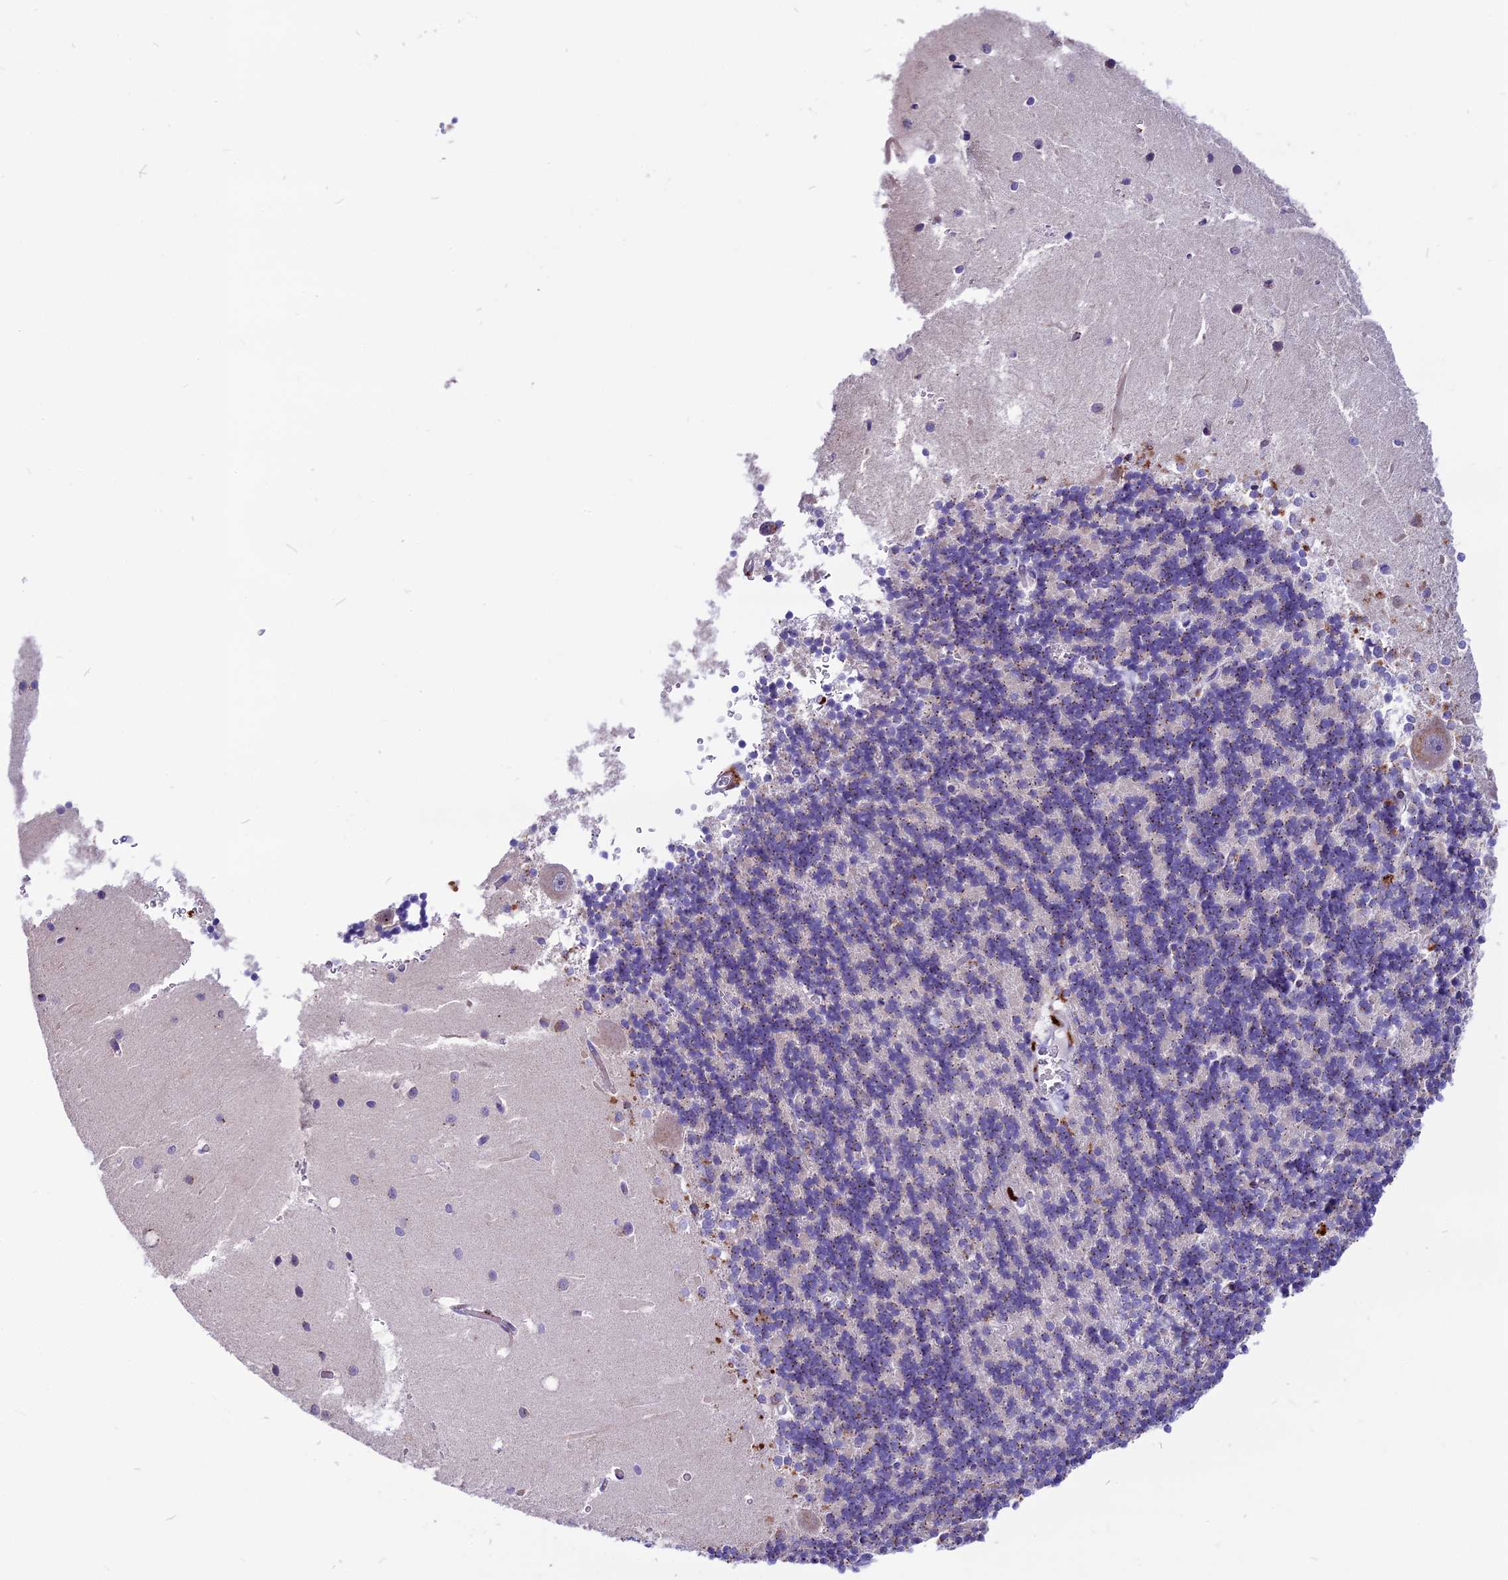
{"staining": {"intensity": "weak", "quantity": "<25%", "location": "cytoplasmic/membranous"}, "tissue": "cerebellum", "cell_type": "Cells in granular layer", "image_type": "normal", "snomed": [{"axis": "morphology", "description": "Normal tissue, NOS"}, {"axis": "topography", "description": "Cerebellum"}], "caption": "IHC photomicrograph of normal cerebellum: cerebellum stained with DAB (3,3'-diaminobenzidine) shows no significant protein positivity in cells in granular layer.", "gene": "THRSP", "patient": {"sex": "male", "age": 37}}